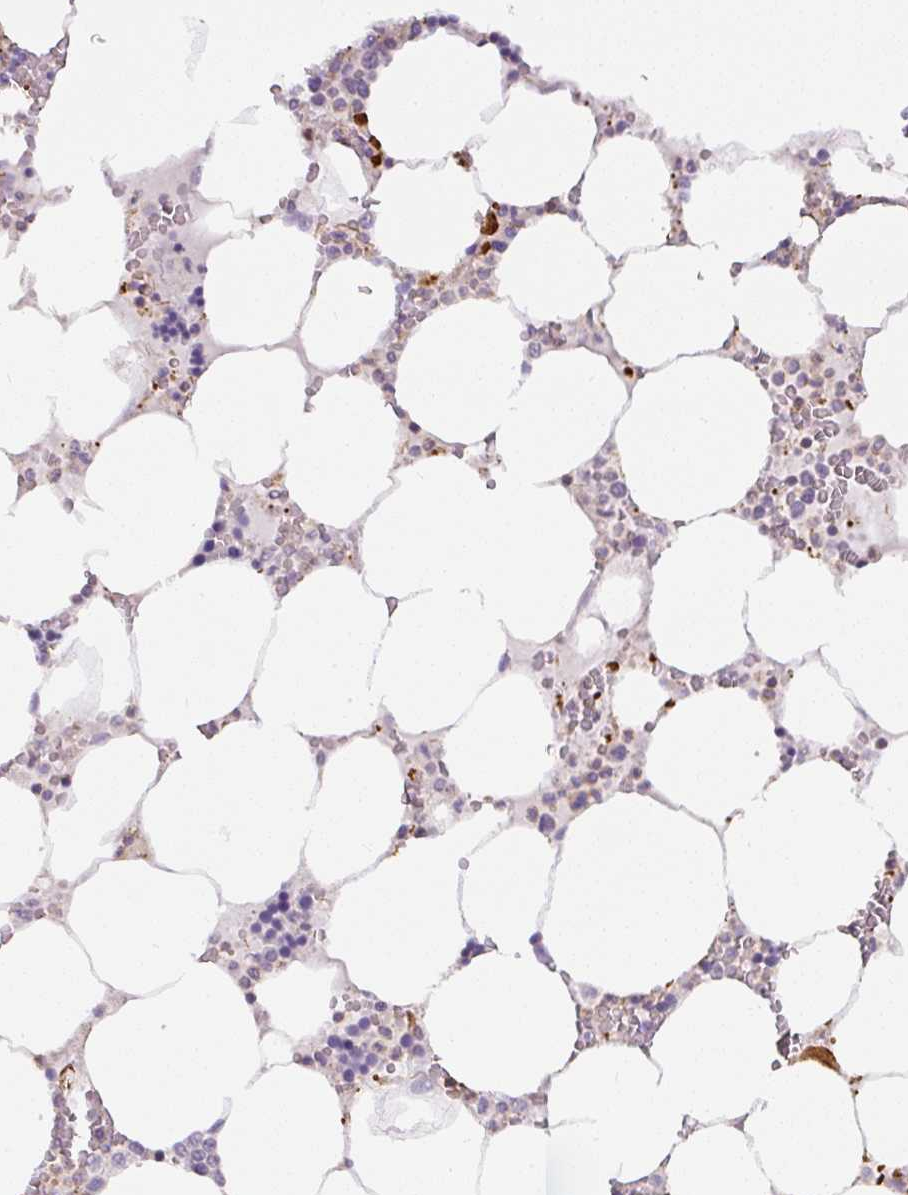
{"staining": {"intensity": "strong", "quantity": "<25%", "location": "cytoplasmic/membranous"}, "tissue": "bone marrow", "cell_type": "Hematopoietic cells", "image_type": "normal", "snomed": [{"axis": "morphology", "description": "Normal tissue, NOS"}, {"axis": "topography", "description": "Bone marrow"}], "caption": "Bone marrow stained for a protein demonstrates strong cytoplasmic/membranous positivity in hematopoietic cells. The protein of interest is shown in brown color, while the nuclei are stained blue.", "gene": "MYL12A", "patient": {"sex": "male", "age": 64}}